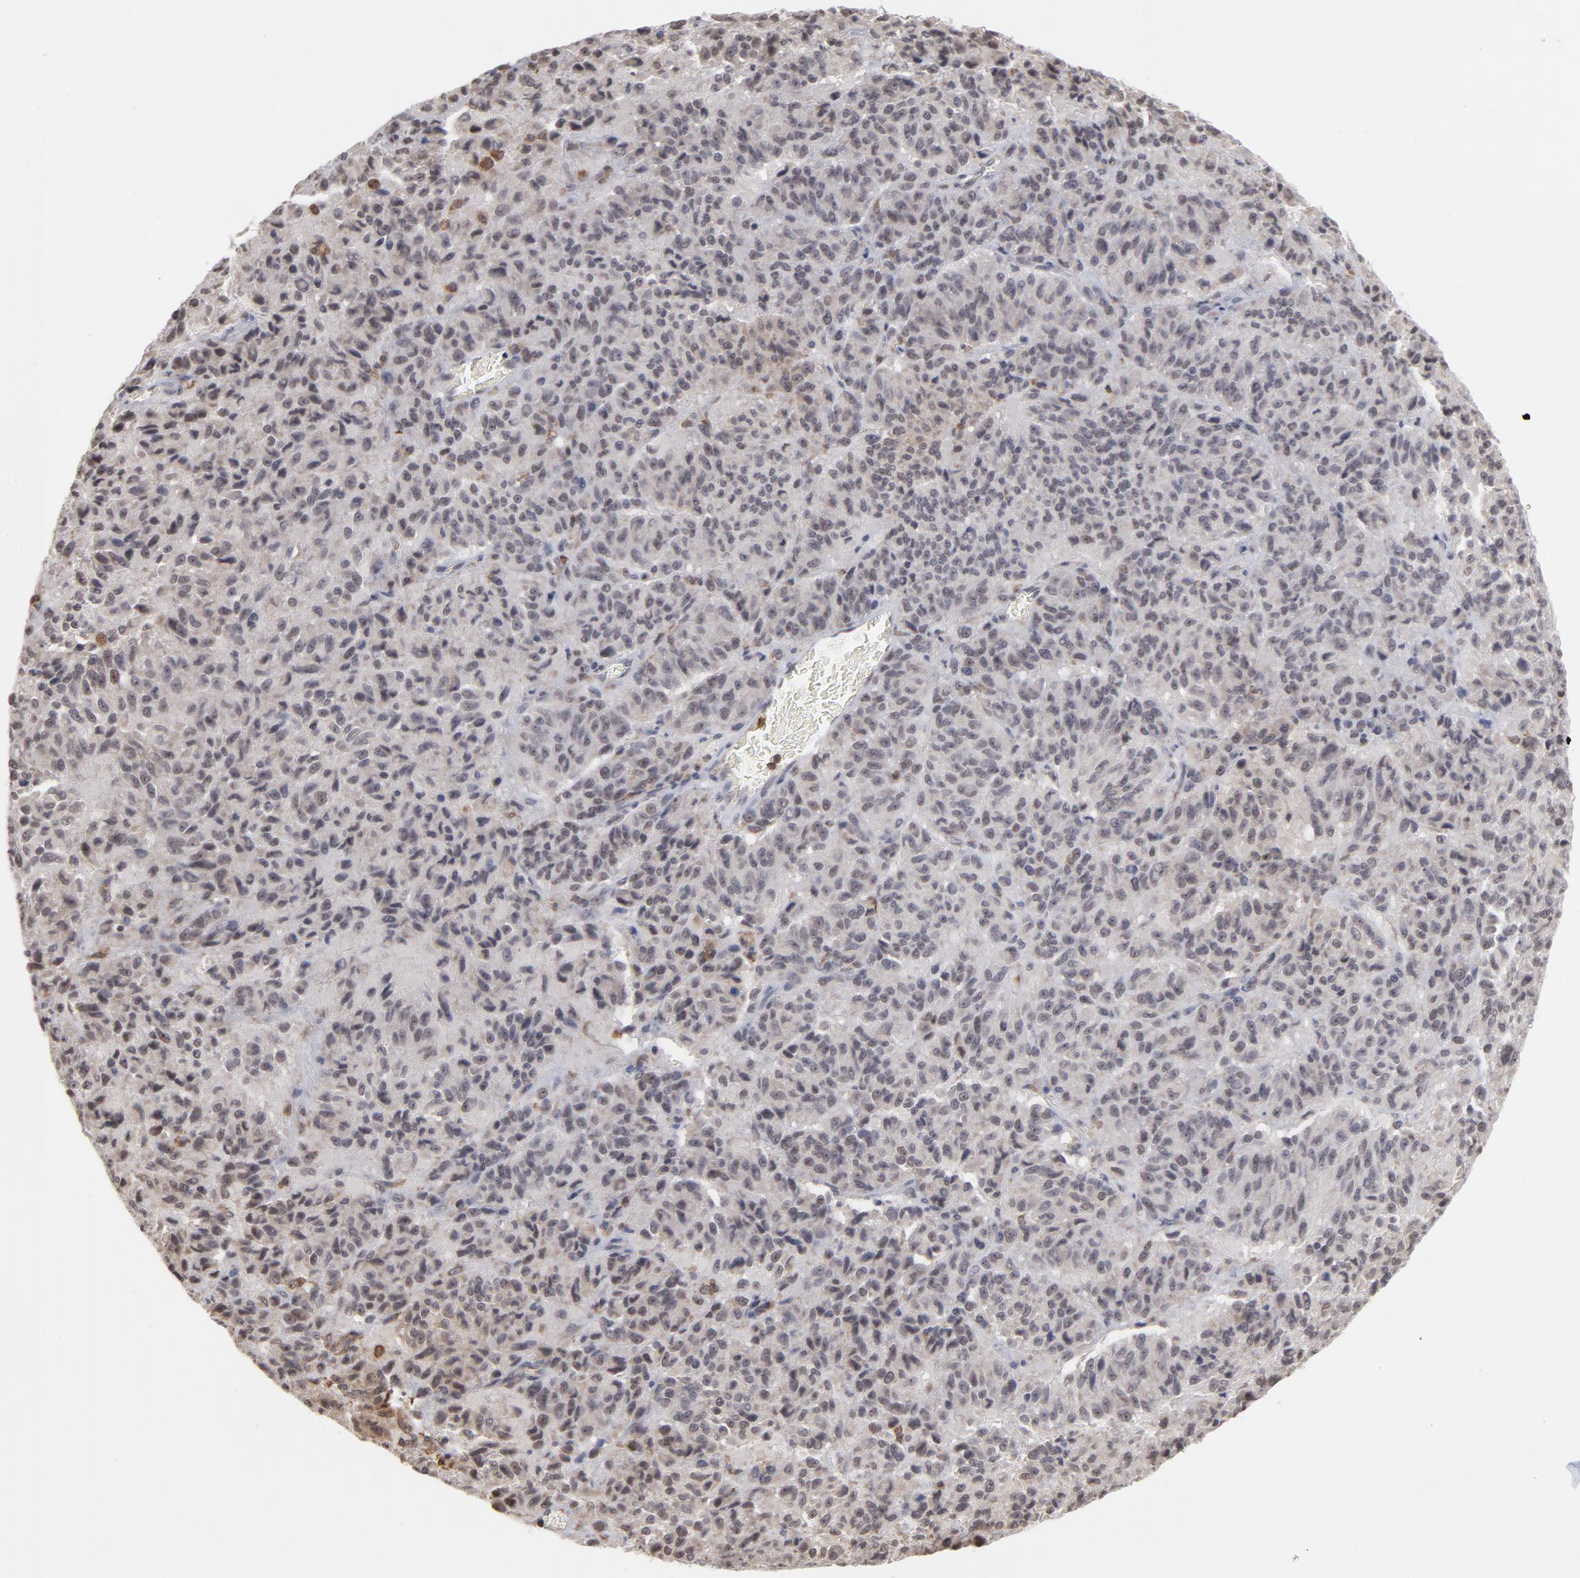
{"staining": {"intensity": "negative", "quantity": "none", "location": "none"}, "tissue": "melanoma", "cell_type": "Tumor cells", "image_type": "cancer", "snomed": [{"axis": "morphology", "description": "Malignant melanoma, Metastatic site"}, {"axis": "topography", "description": "Lung"}], "caption": "Protein analysis of melanoma displays no significant staining in tumor cells. The staining was performed using DAB (3,3'-diaminobenzidine) to visualize the protein expression in brown, while the nuclei were stained in blue with hematoxylin (Magnification: 20x).", "gene": "OAS1", "patient": {"sex": "male", "age": 64}}